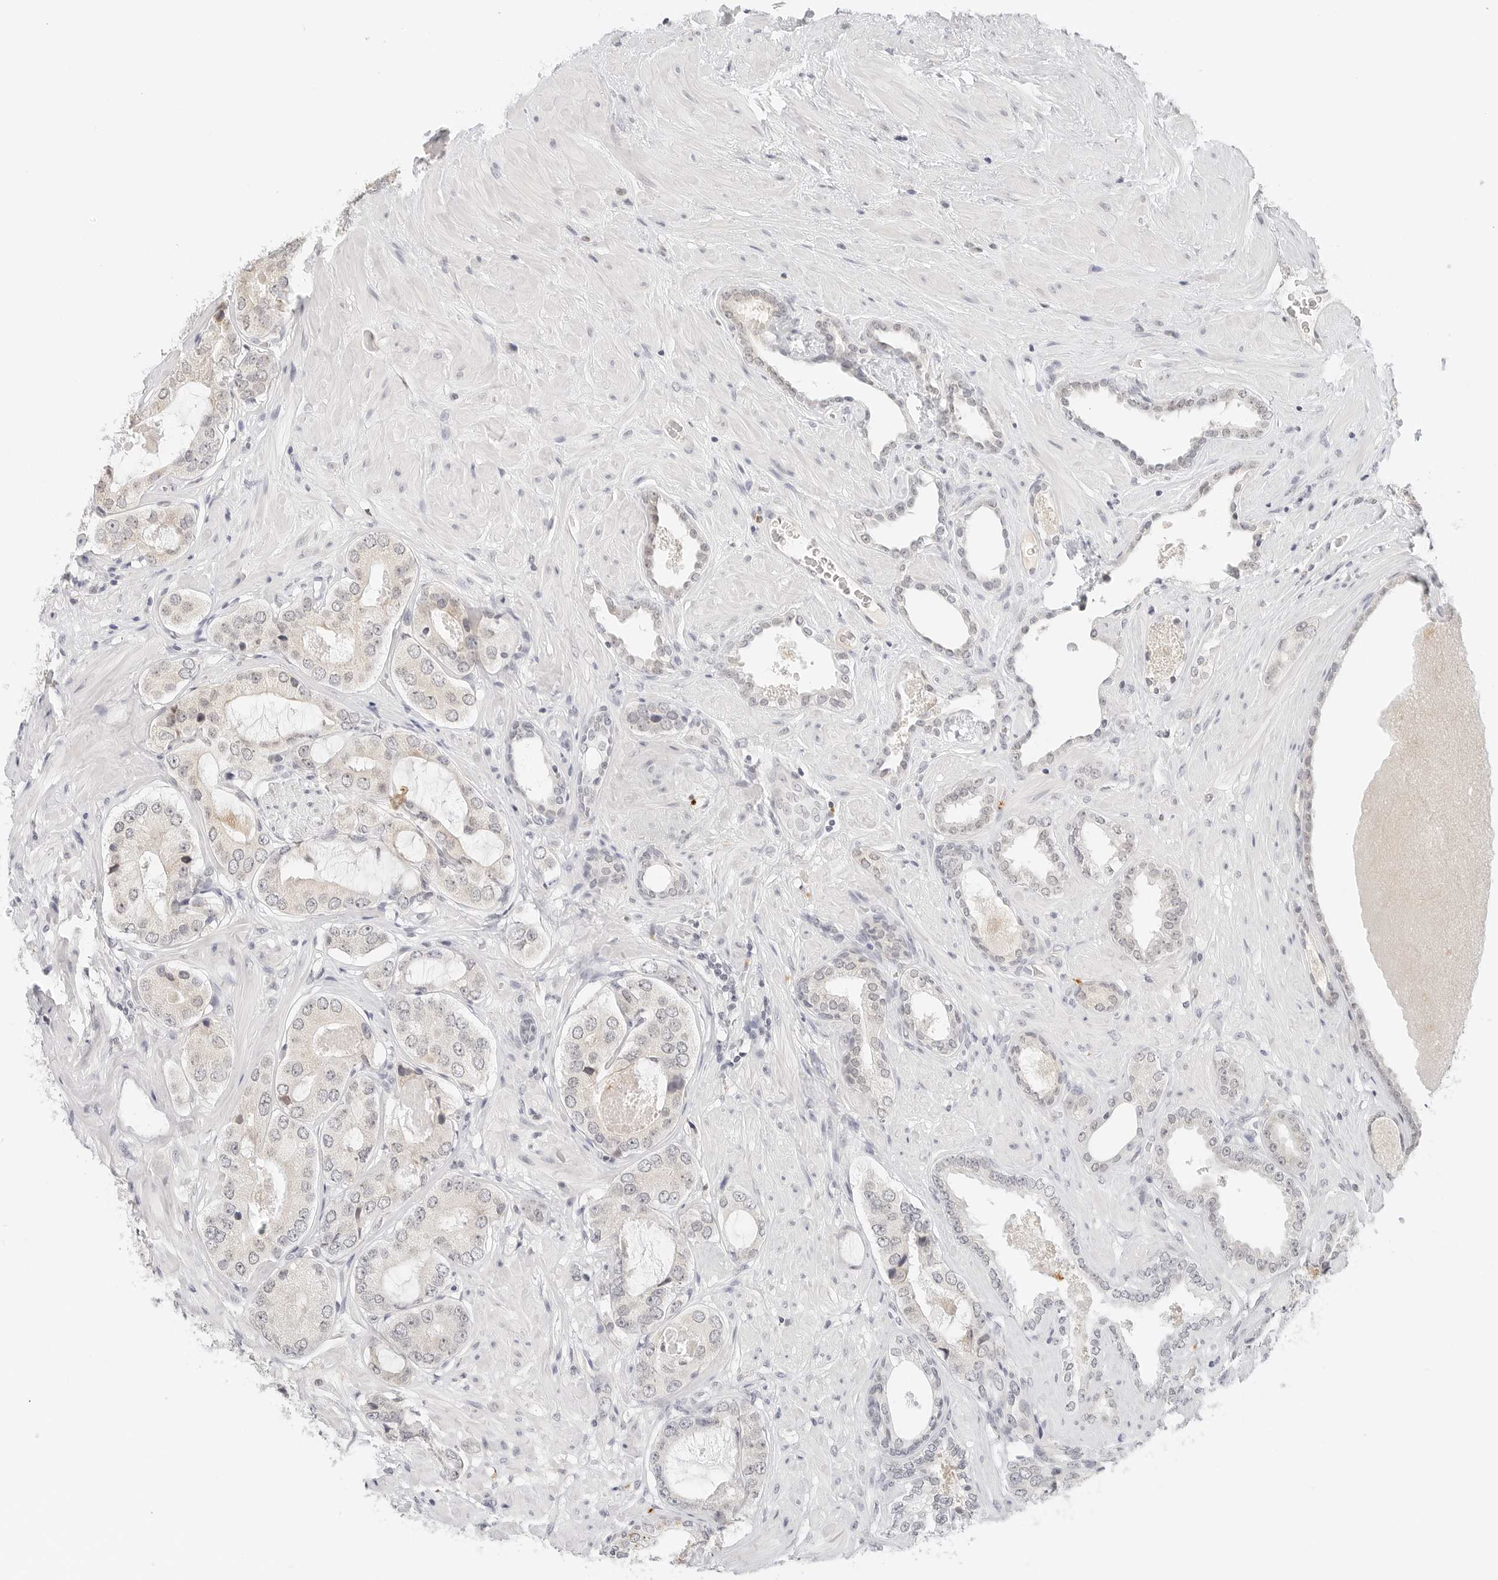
{"staining": {"intensity": "negative", "quantity": "none", "location": "none"}, "tissue": "prostate cancer", "cell_type": "Tumor cells", "image_type": "cancer", "snomed": [{"axis": "morphology", "description": "Adenocarcinoma, High grade"}, {"axis": "topography", "description": "Prostate"}], "caption": "This is a image of immunohistochemistry staining of adenocarcinoma (high-grade) (prostate), which shows no staining in tumor cells.", "gene": "NEO1", "patient": {"sex": "male", "age": 59}}